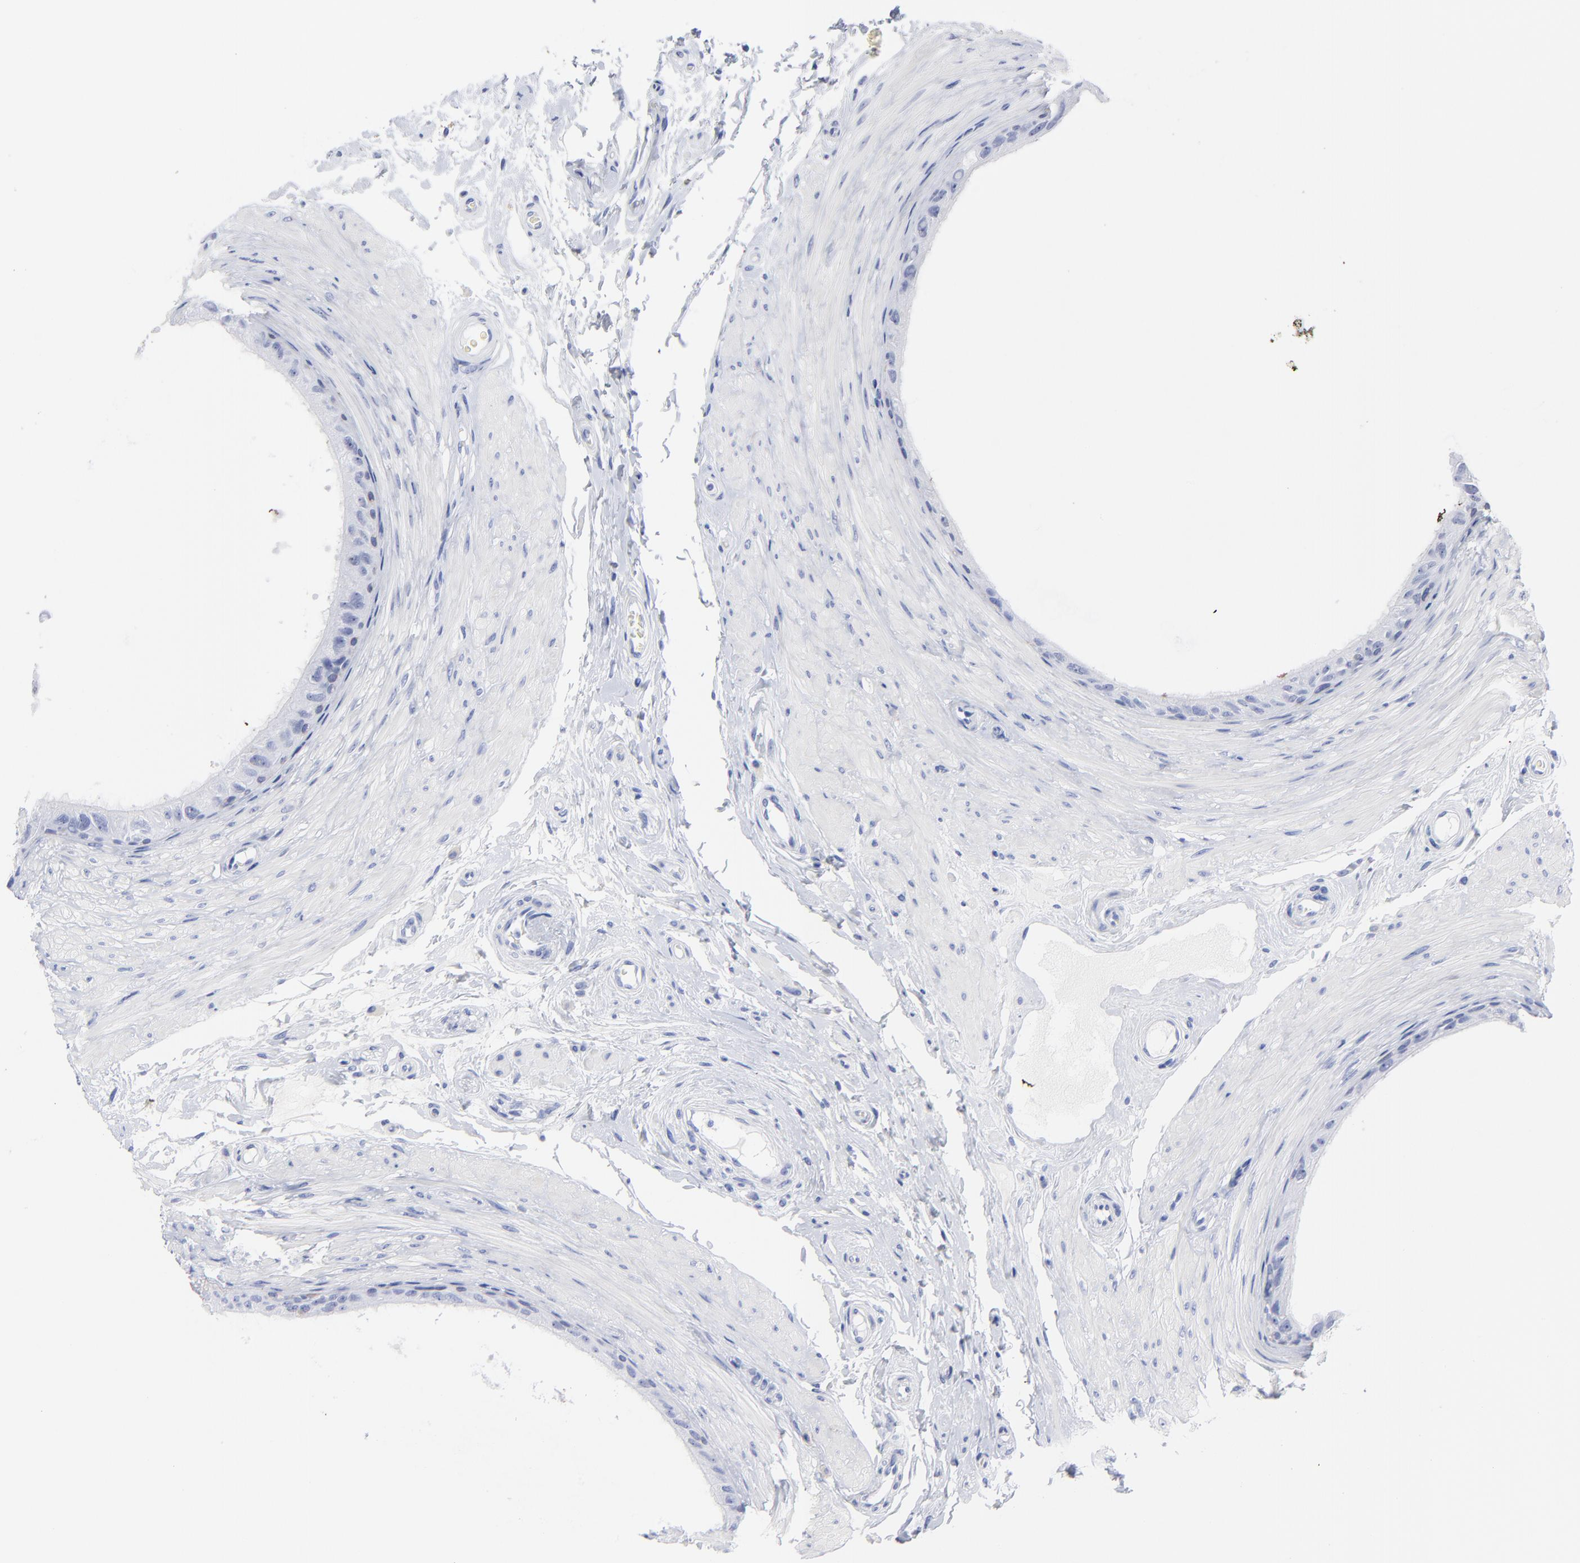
{"staining": {"intensity": "negative", "quantity": "none", "location": "none"}, "tissue": "epididymis", "cell_type": "Glandular cells", "image_type": "normal", "snomed": [{"axis": "morphology", "description": "Normal tissue, NOS"}, {"axis": "topography", "description": "Epididymis"}], "caption": "An immunohistochemistry (IHC) micrograph of unremarkable epididymis is shown. There is no staining in glandular cells of epididymis.", "gene": "ACY1", "patient": {"sex": "male", "age": 68}}